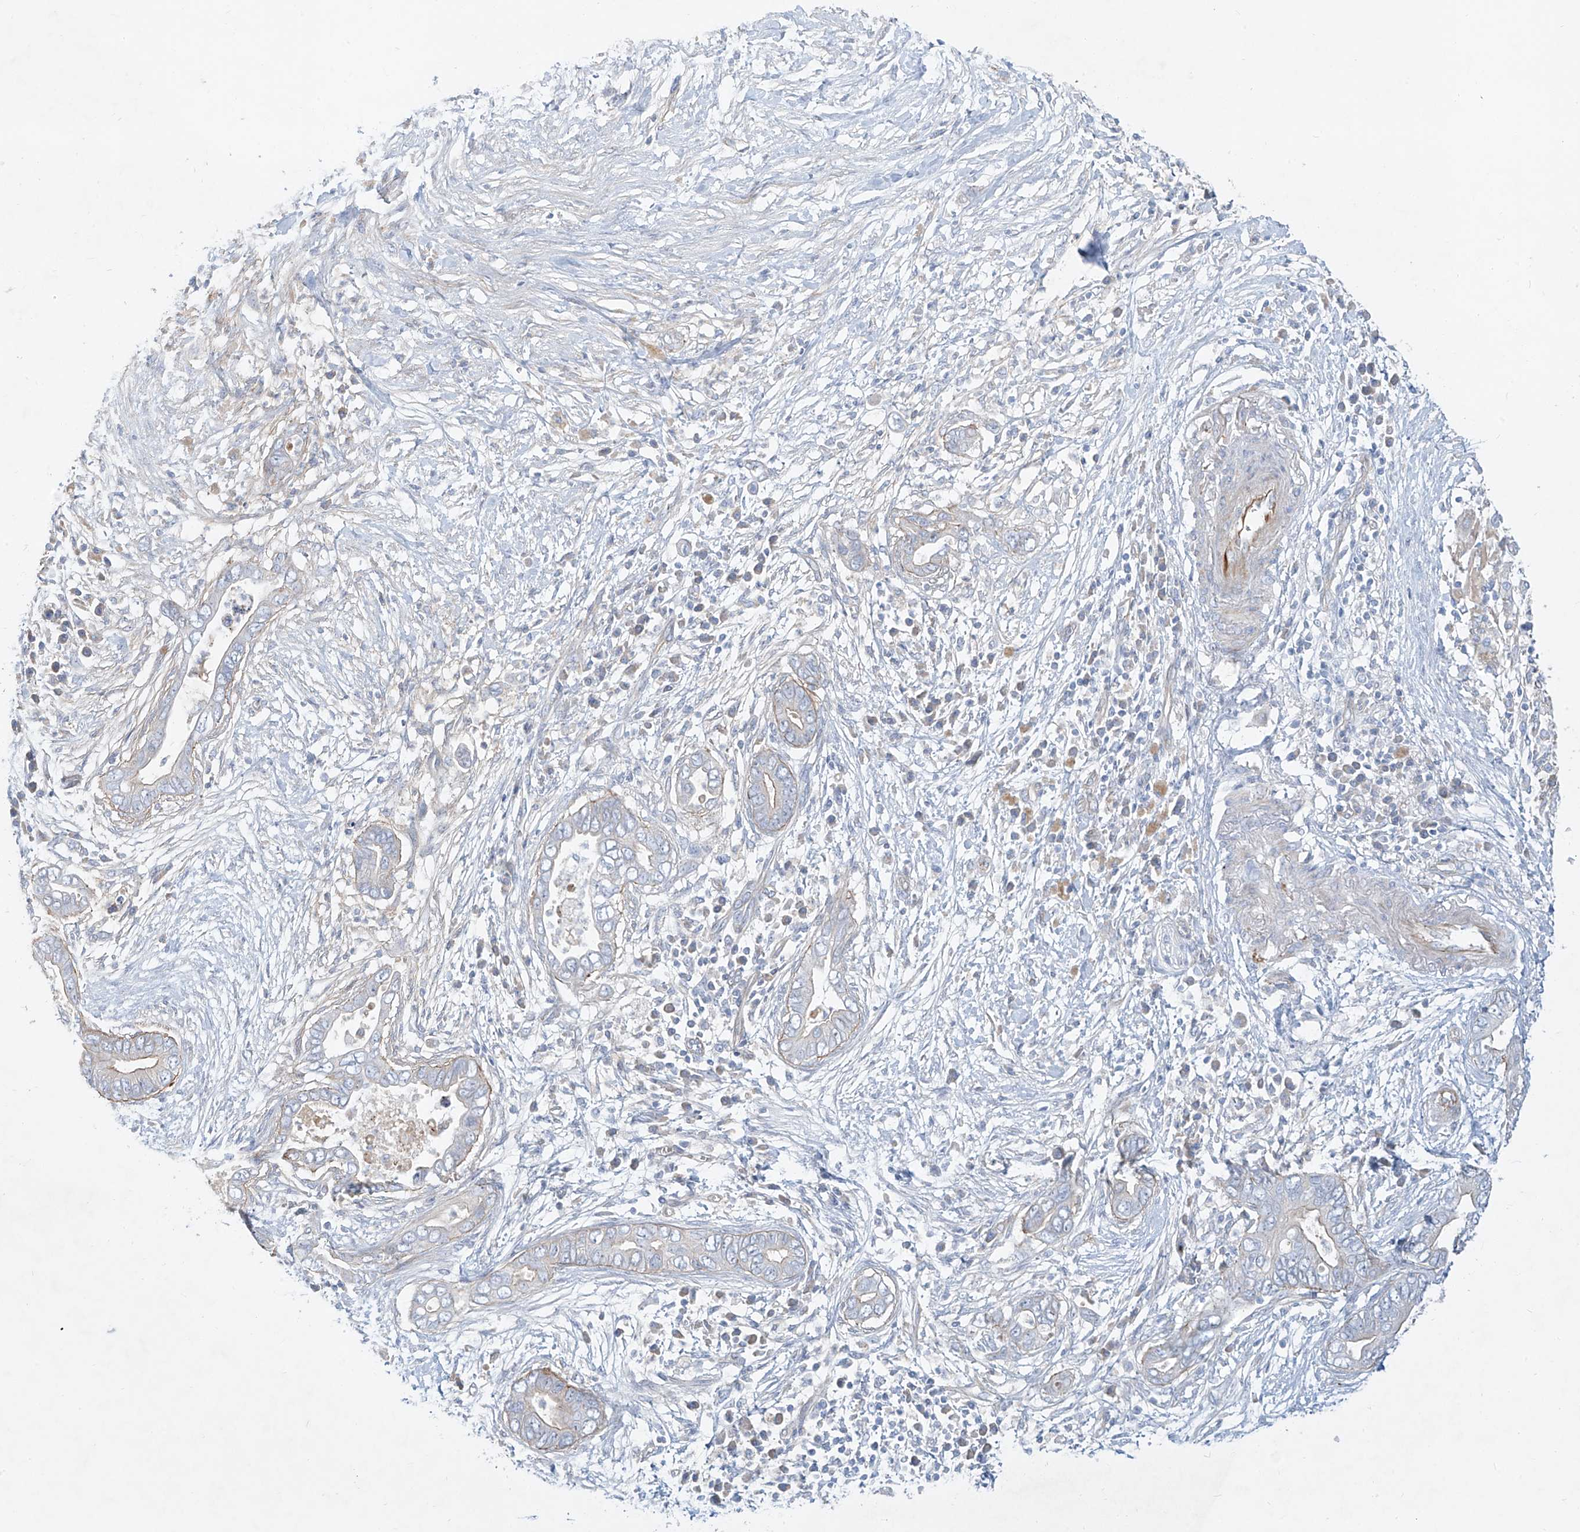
{"staining": {"intensity": "weak", "quantity": "<25%", "location": "cytoplasmic/membranous"}, "tissue": "pancreatic cancer", "cell_type": "Tumor cells", "image_type": "cancer", "snomed": [{"axis": "morphology", "description": "Adenocarcinoma, NOS"}, {"axis": "topography", "description": "Pancreas"}], "caption": "An immunohistochemistry histopathology image of pancreatic adenocarcinoma is shown. There is no staining in tumor cells of pancreatic adenocarcinoma.", "gene": "AJM1", "patient": {"sex": "male", "age": 75}}